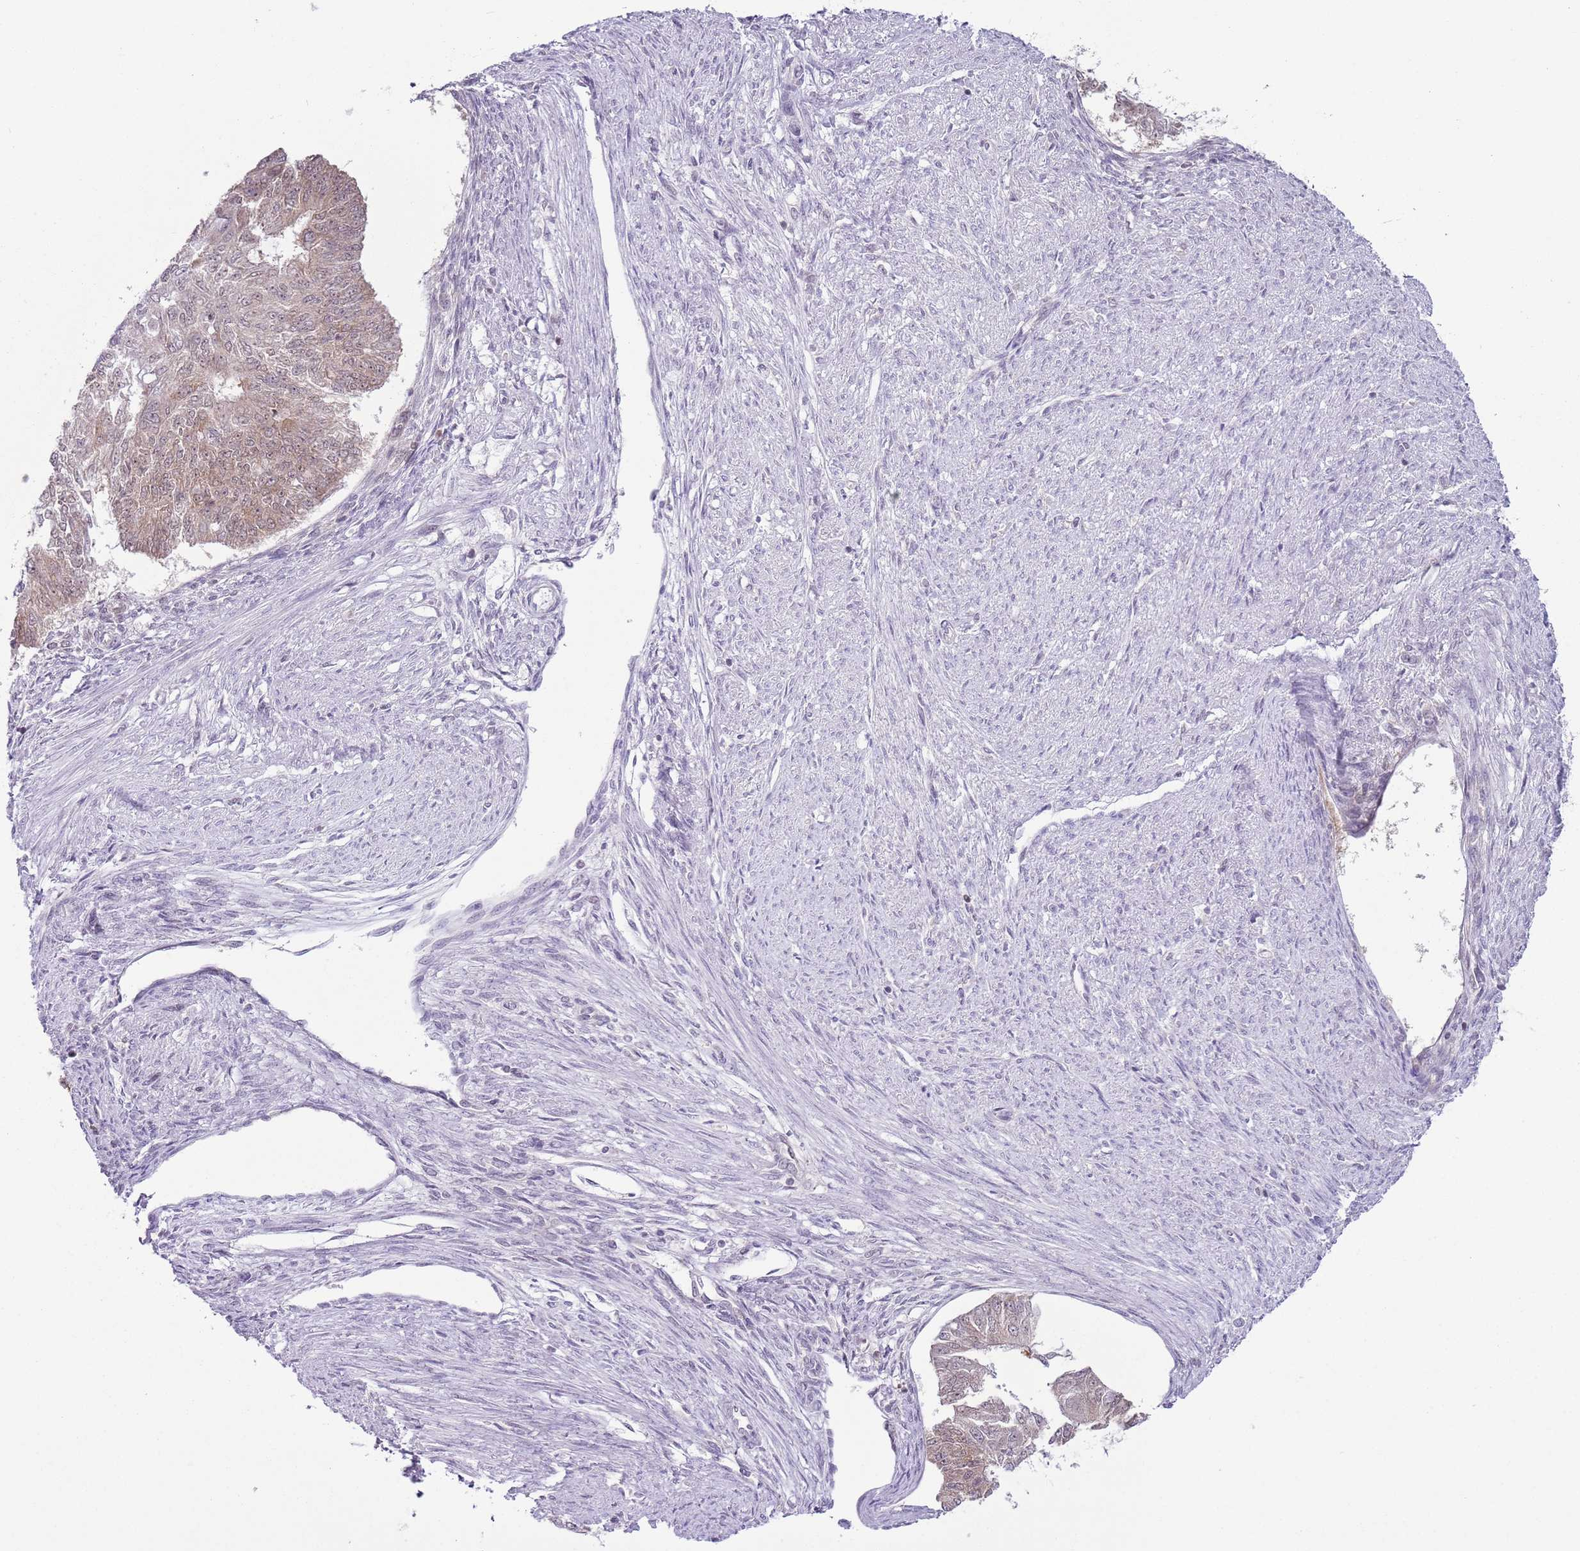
{"staining": {"intensity": "weak", "quantity": "25%-75%", "location": "cytoplasmic/membranous,nuclear"}, "tissue": "endometrial cancer", "cell_type": "Tumor cells", "image_type": "cancer", "snomed": [{"axis": "morphology", "description": "Adenocarcinoma, NOS"}, {"axis": "topography", "description": "Endometrium"}], "caption": "Endometrial cancer (adenocarcinoma) stained with DAB immunohistochemistry exhibits low levels of weak cytoplasmic/membranous and nuclear staining in about 25%-75% of tumor cells.", "gene": "SELENOH", "patient": {"sex": "female", "age": 32}}